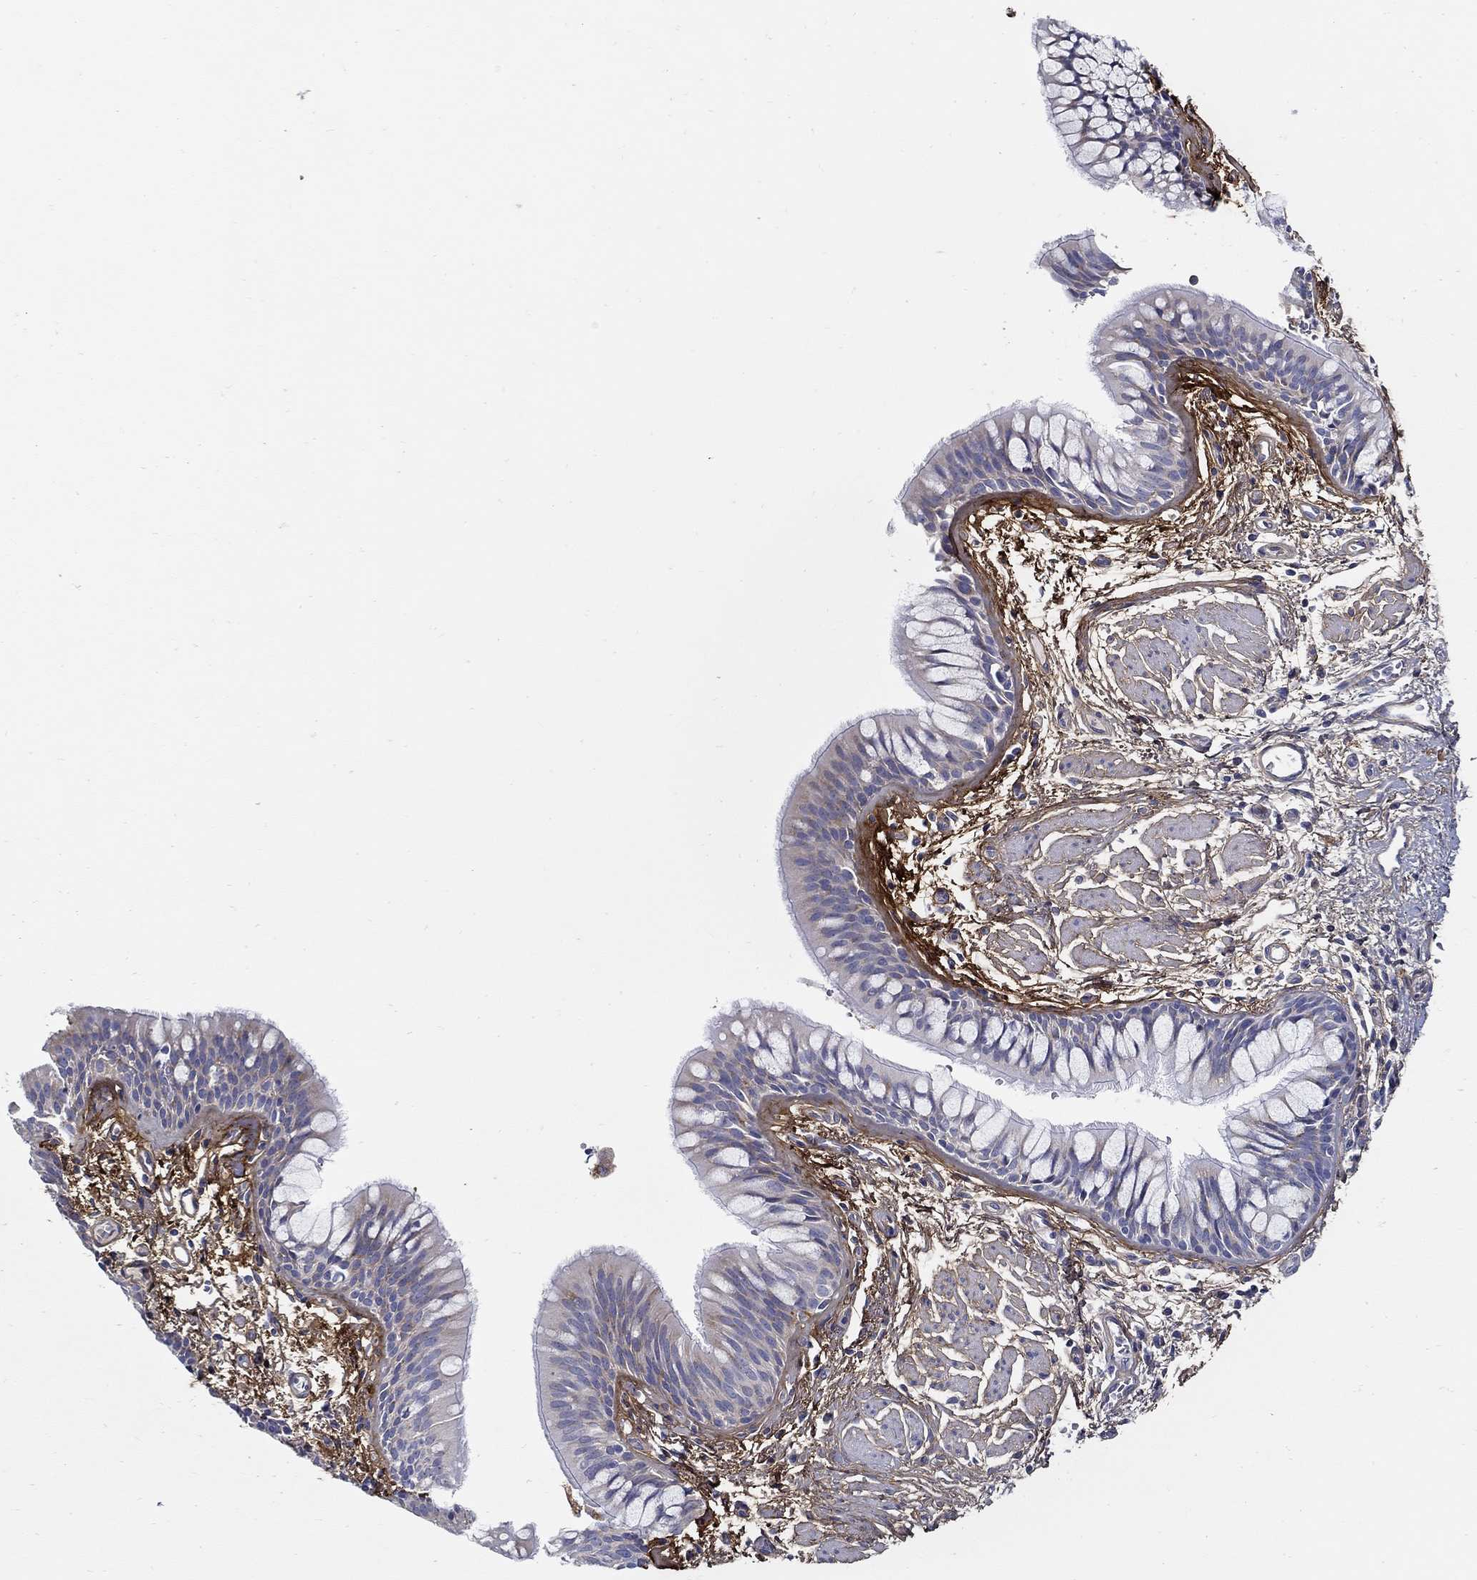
{"staining": {"intensity": "weak", "quantity": "<25%", "location": "cytoplasmic/membranous"}, "tissue": "bronchus", "cell_type": "Respiratory epithelial cells", "image_type": "normal", "snomed": [{"axis": "morphology", "description": "Normal tissue, NOS"}, {"axis": "topography", "description": "Bronchus"}, {"axis": "topography", "description": "Lung"}], "caption": "Immunohistochemistry of benign human bronchus demonstrates no staining in respiratory epithelial cells.", "gene": "TGFBI", "patient": {"sex": "female", "age": 57}}